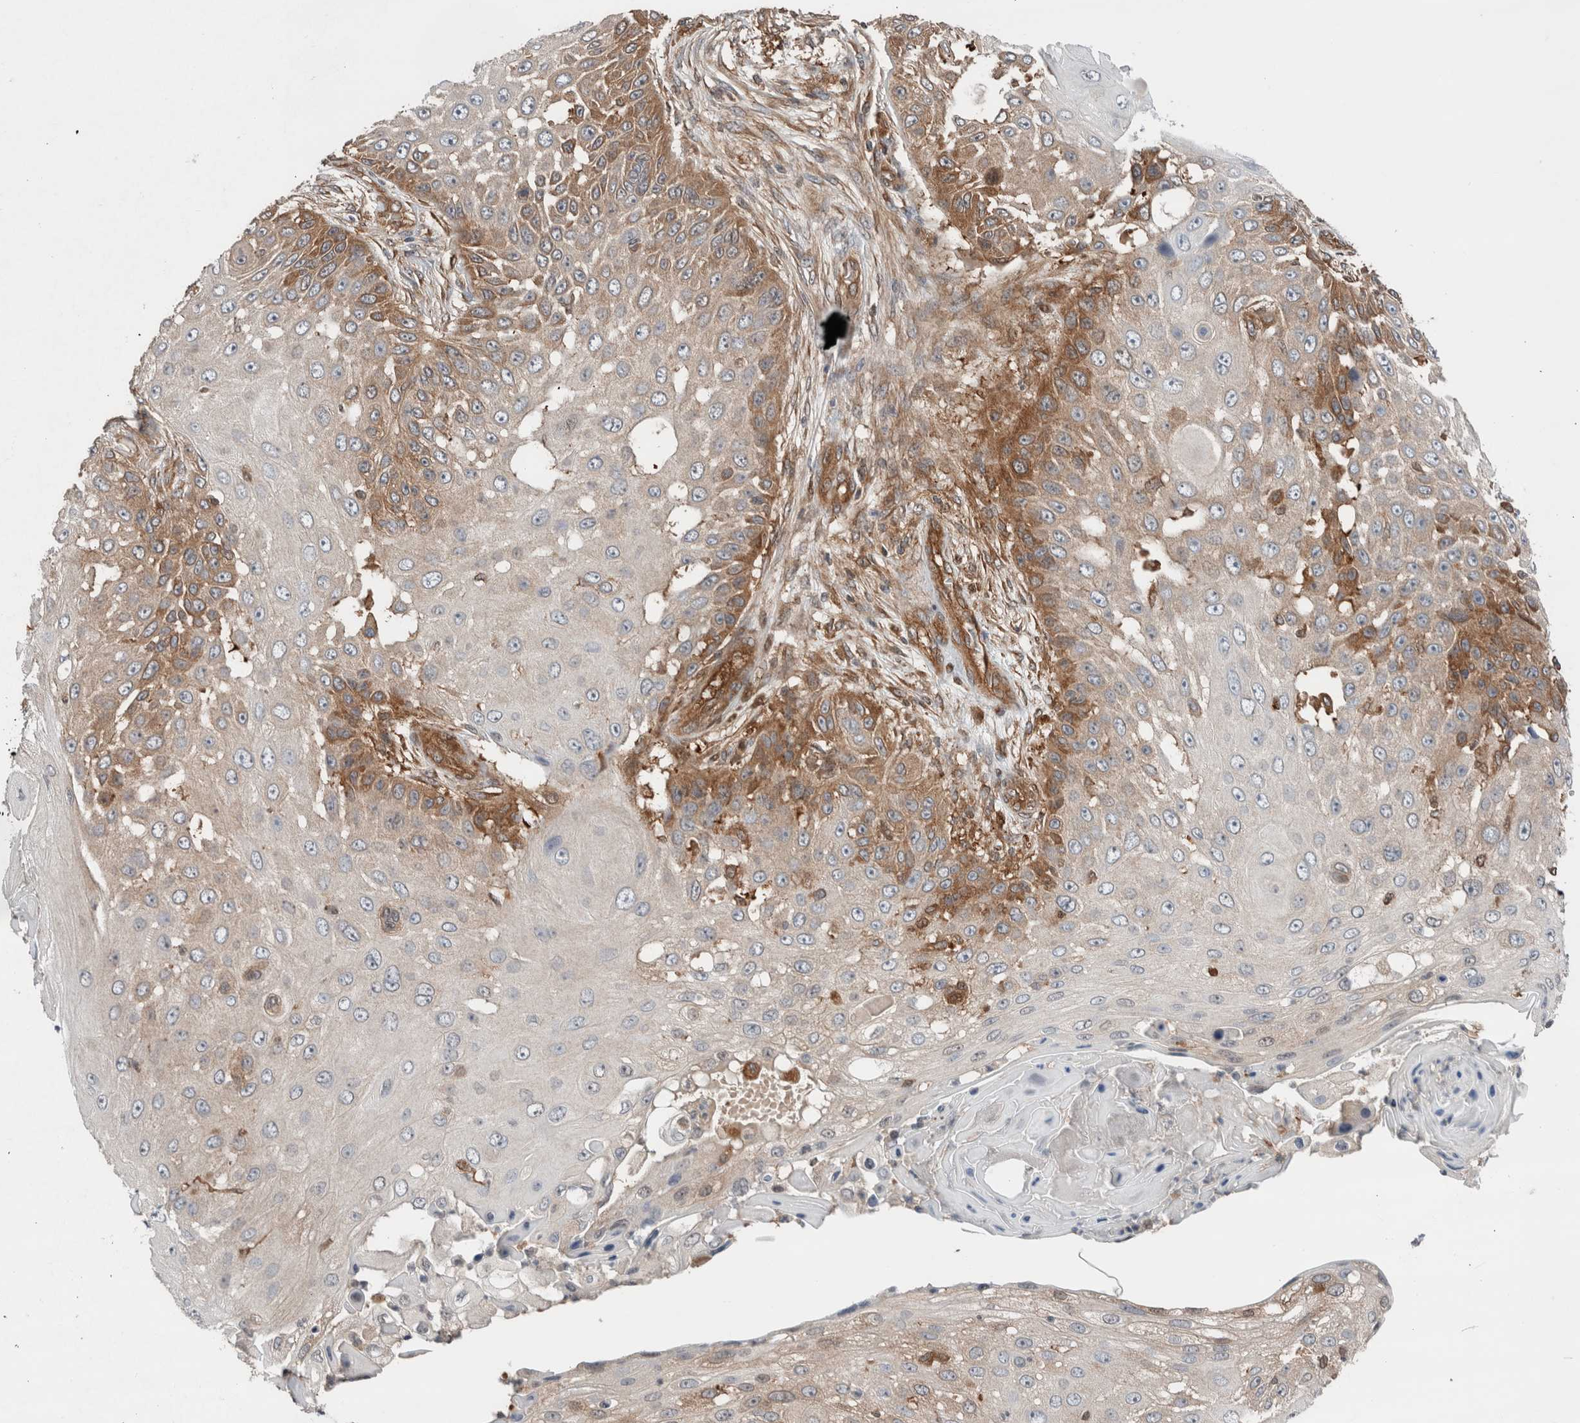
{"staining": {"intensity": "moderate", "quantity": "25%-75%", "location": "cytoplasmic/membranous"}, "tissue": "skin cancer", "cell_type": "Tumor cells", "image_type": "cancer", "snomed": [{"axis": "morphology", "description": "Squamous cell carcinoma, NOS"}, {"axis": "topography", "description": "Skin"}], "caption": "A micrograph of human skin cancer stained for a protein shows moderate cytoplasmic/membranous brown staining in tumor cells.", "gene": "XPNPEP1", "patient": {"sex": "female", "age": 44}}